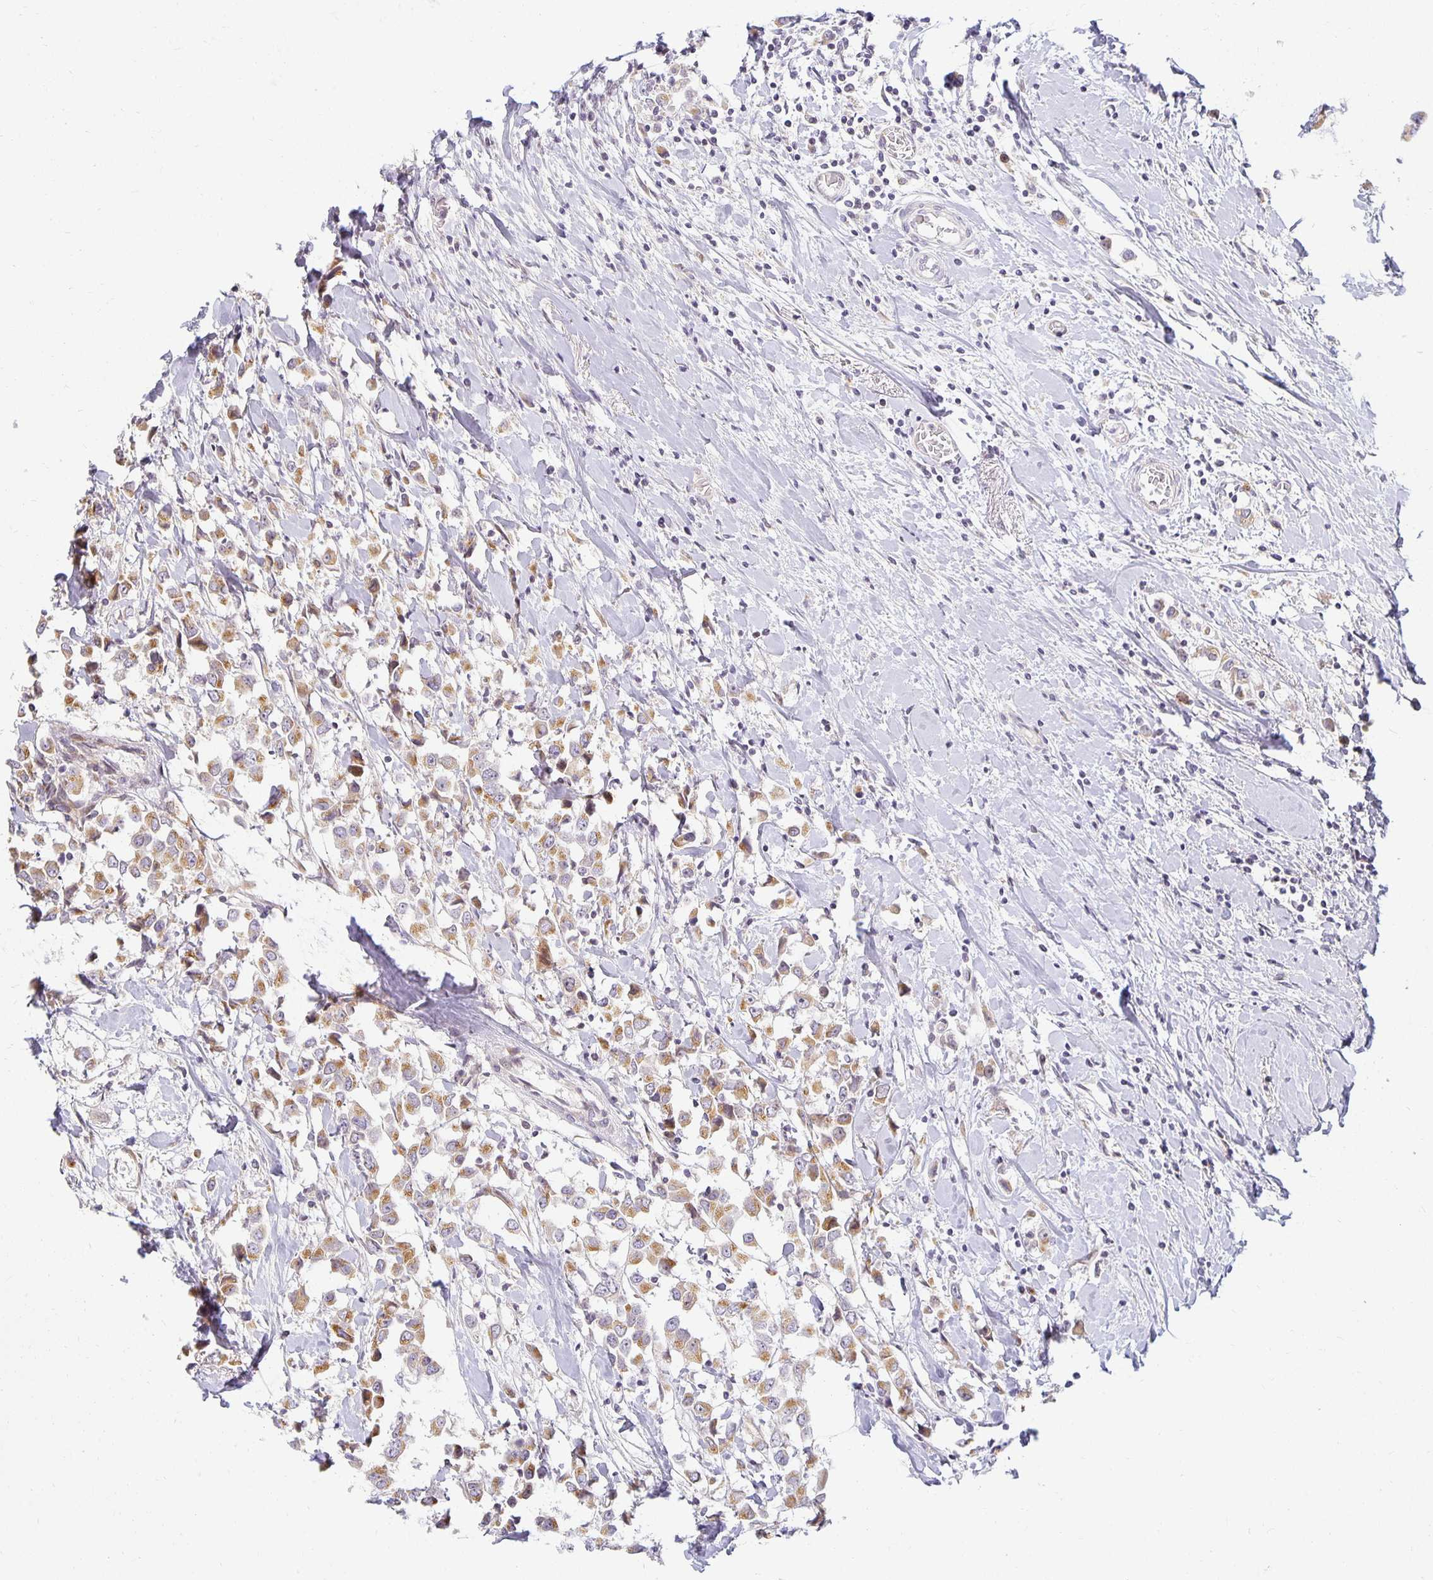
{"staining": {"intensity": "moderate", "quantity": "25%-75%", "location": "cytoplasmic/membranous"}, "tissue": "breast cancer", "cell_type": "Tumor cells", "image_type": "cancer", "snomed": [{"axis": "morphology", "description": "Duct carcinoma"}, {"axis": "topography", "description": "Breast"}], "caption": "High-magnification brightfield microscopy of breast cancer stained with DAB (3,3'-diaminobenzidine) (brown) and counterstained with hematoxylin (blue). tumor cells exhibit moderate cytoplasmic/membranous staining is identified in approximately25%-75% of cells.", "gene": "EHF", "patient": {"sex": "female", "age": 61}}